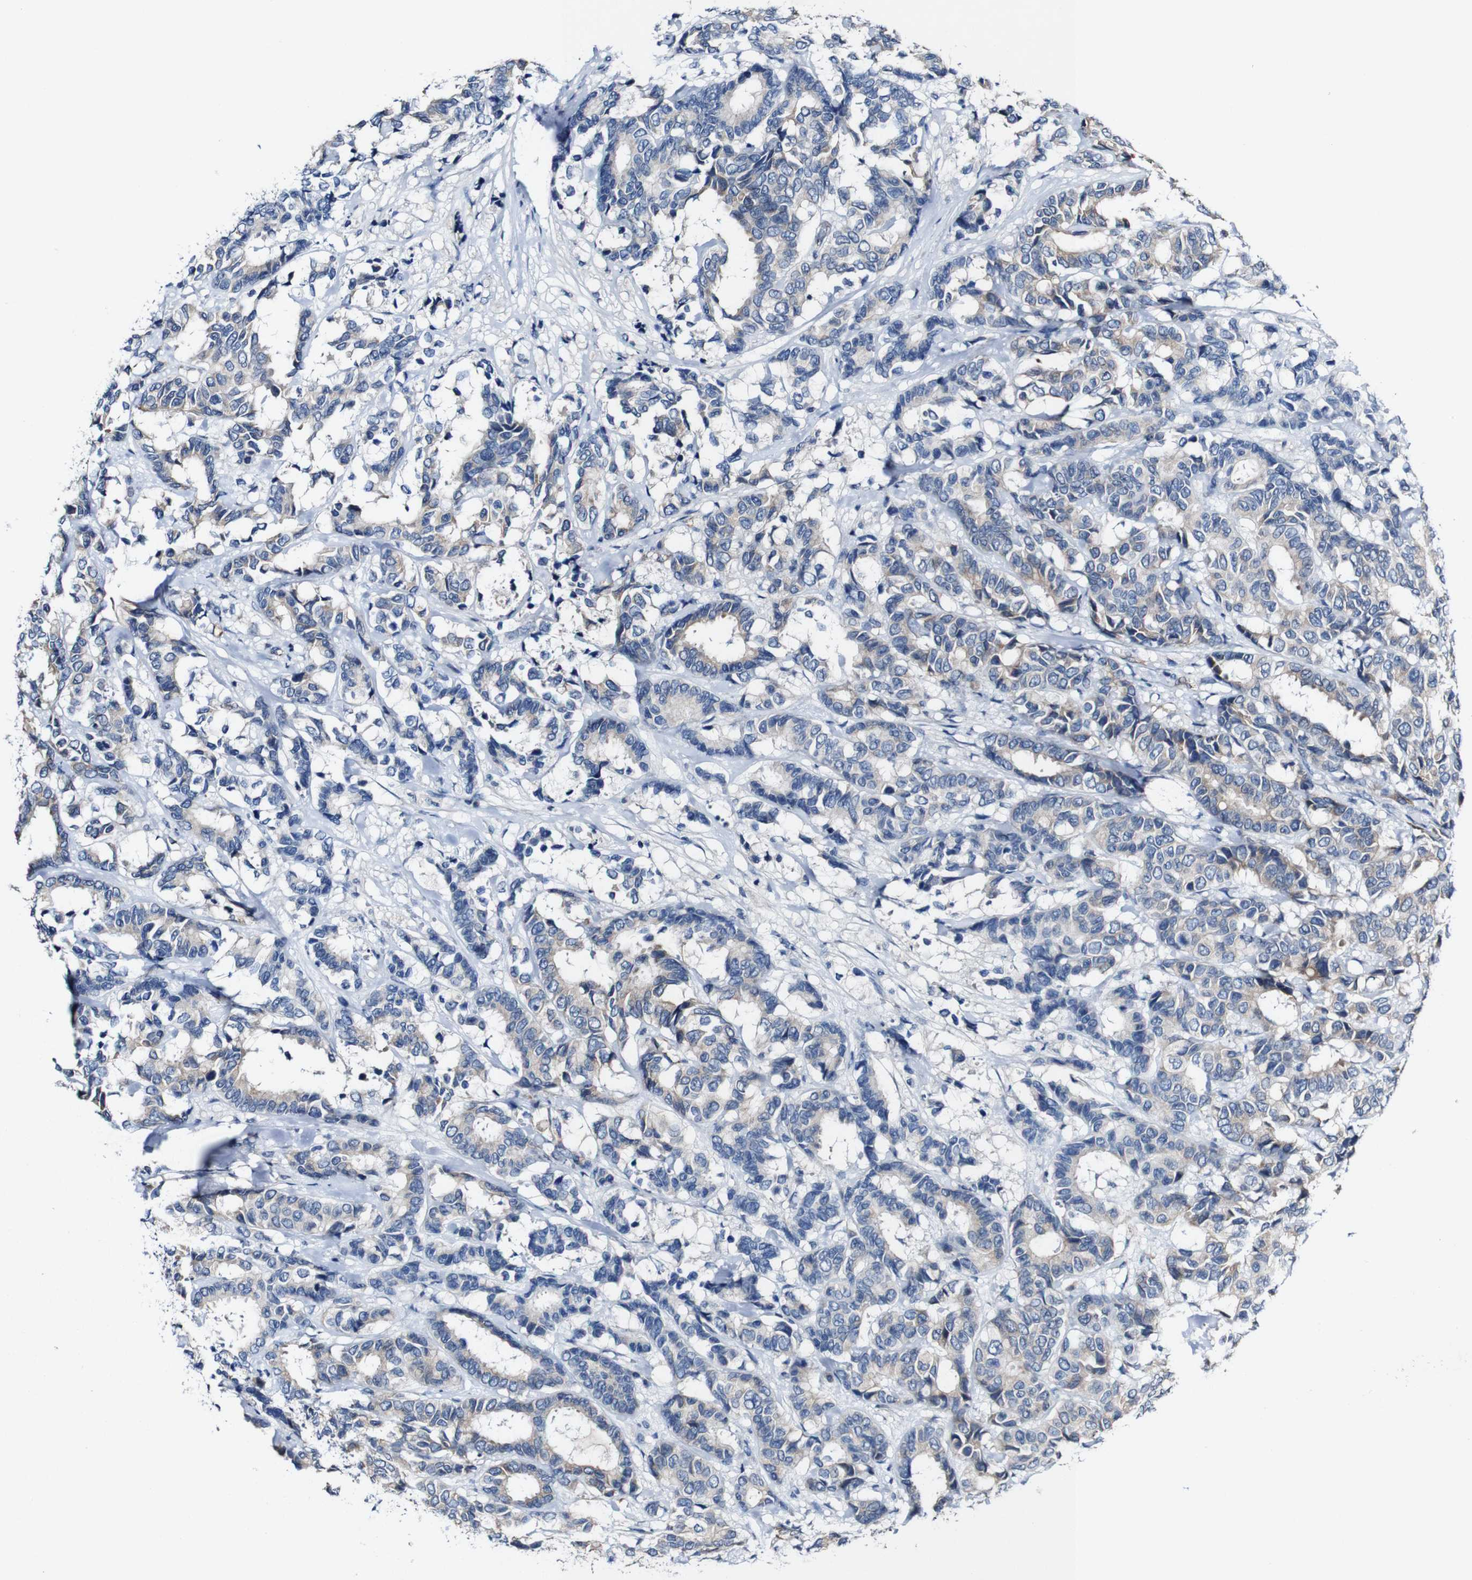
{"staining": {"intensity": "weak", "quantity": "<25%", "location": "cytoplasmic/membranous"}, "tissue": "breast cancer", "cell_type": "Tumor cells", "image_type": "cancer", "snomed": [{"axis": "morphology", "description": "Duct carcinoma"}, {"axis": "topography", "description": "Breast"}], "caption": "This is a image of immunohistochemistry (IHC) staining of intraductal carcinoma (breast), which shows no staining in tumor cells.", "gene": "GRAMD1A", "patient": {"sex": "female", "age": 87}}